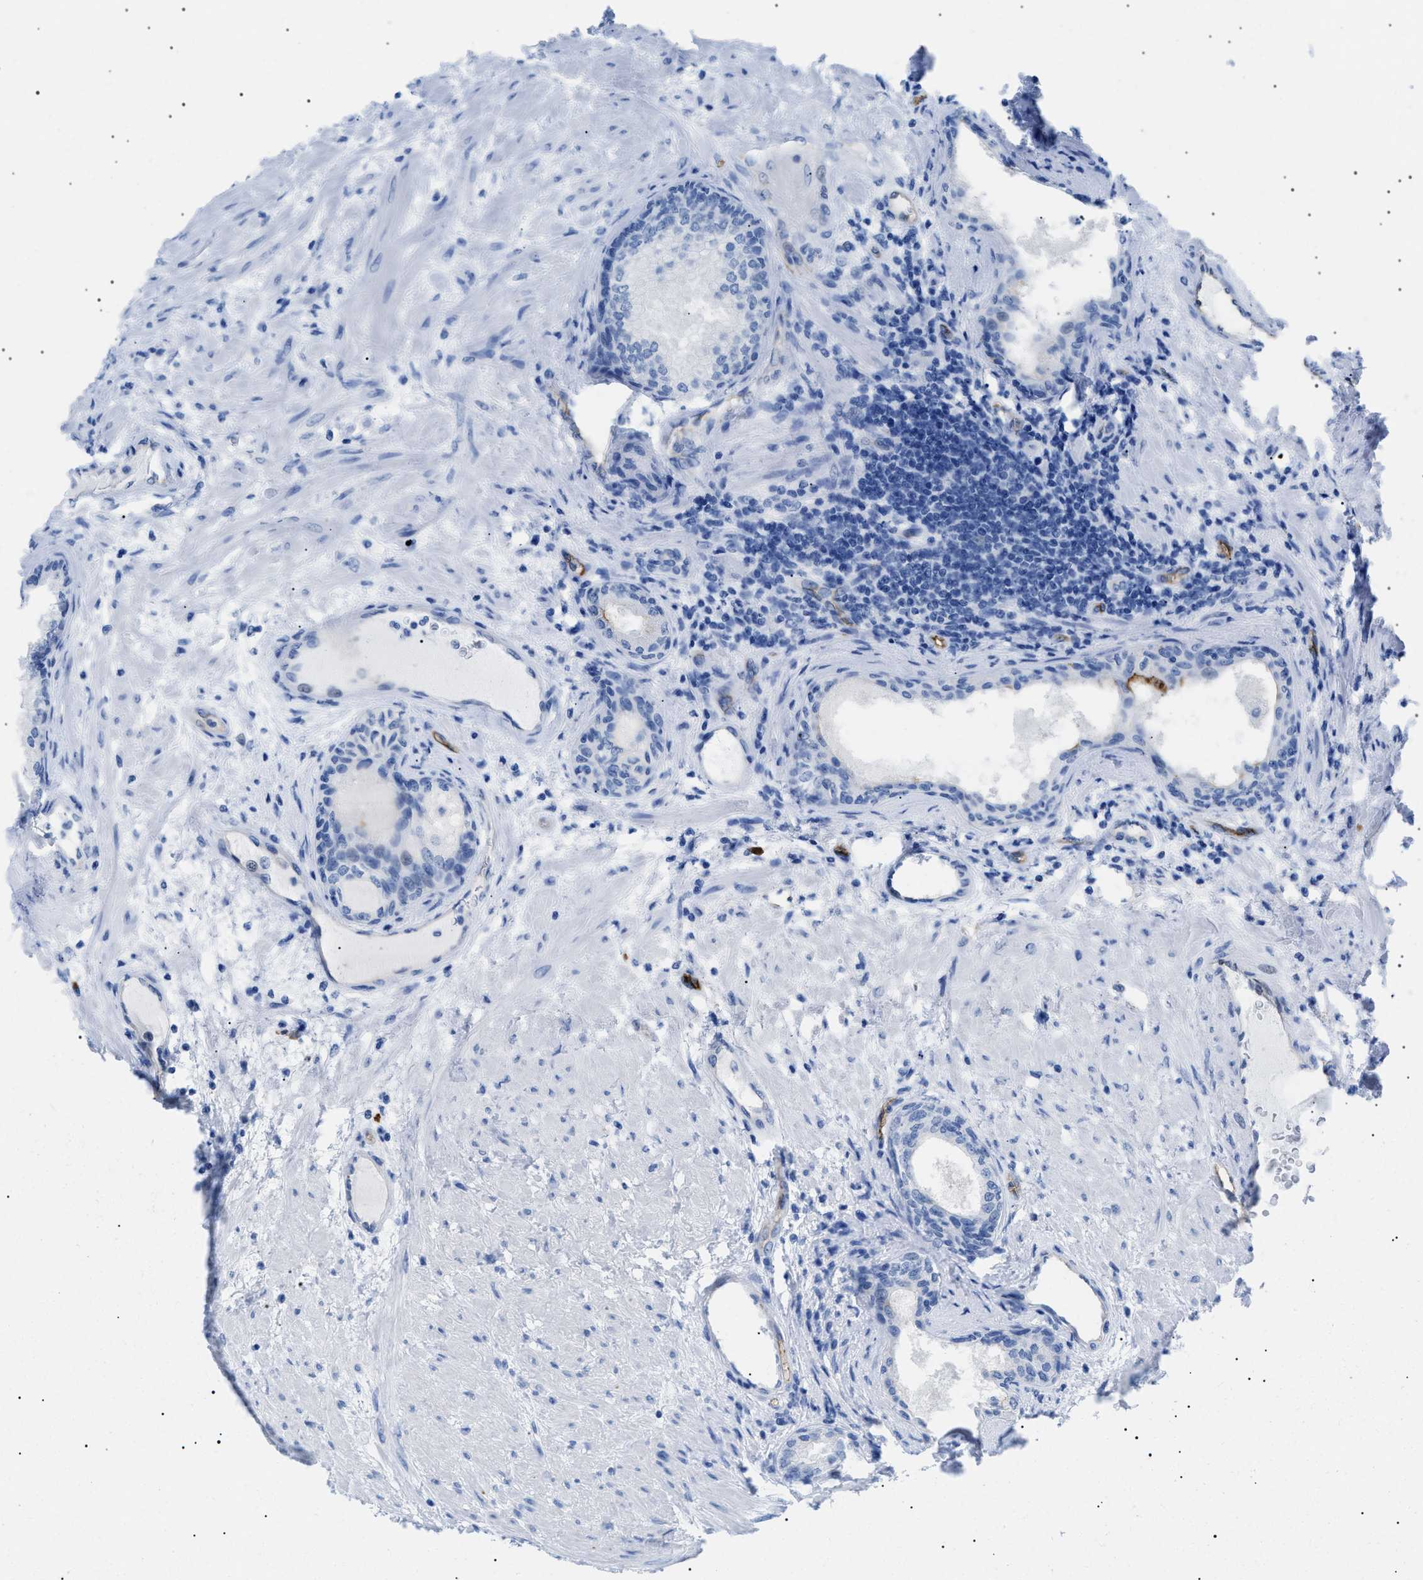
{"staining": {"intensity": "negative", "quantity": "none", "location": "none"}, "tissue": "prostate", "cell_type": "Glandular cells", "image_type": "normal", "snomed": [{"axis": "morphology", "description": "Normal tissue, NOS"}, {"axis": "topography", "description": "Prostate"}], "caption": "A high-resolution histopathology image shows immunohistochemistry staining of benign prostate, which demonstrates no significant positivity in glandular cells. Nuclei are stained in blue.", "gene": "PODXL", "patient": {"sex": "male", "age": 76}}